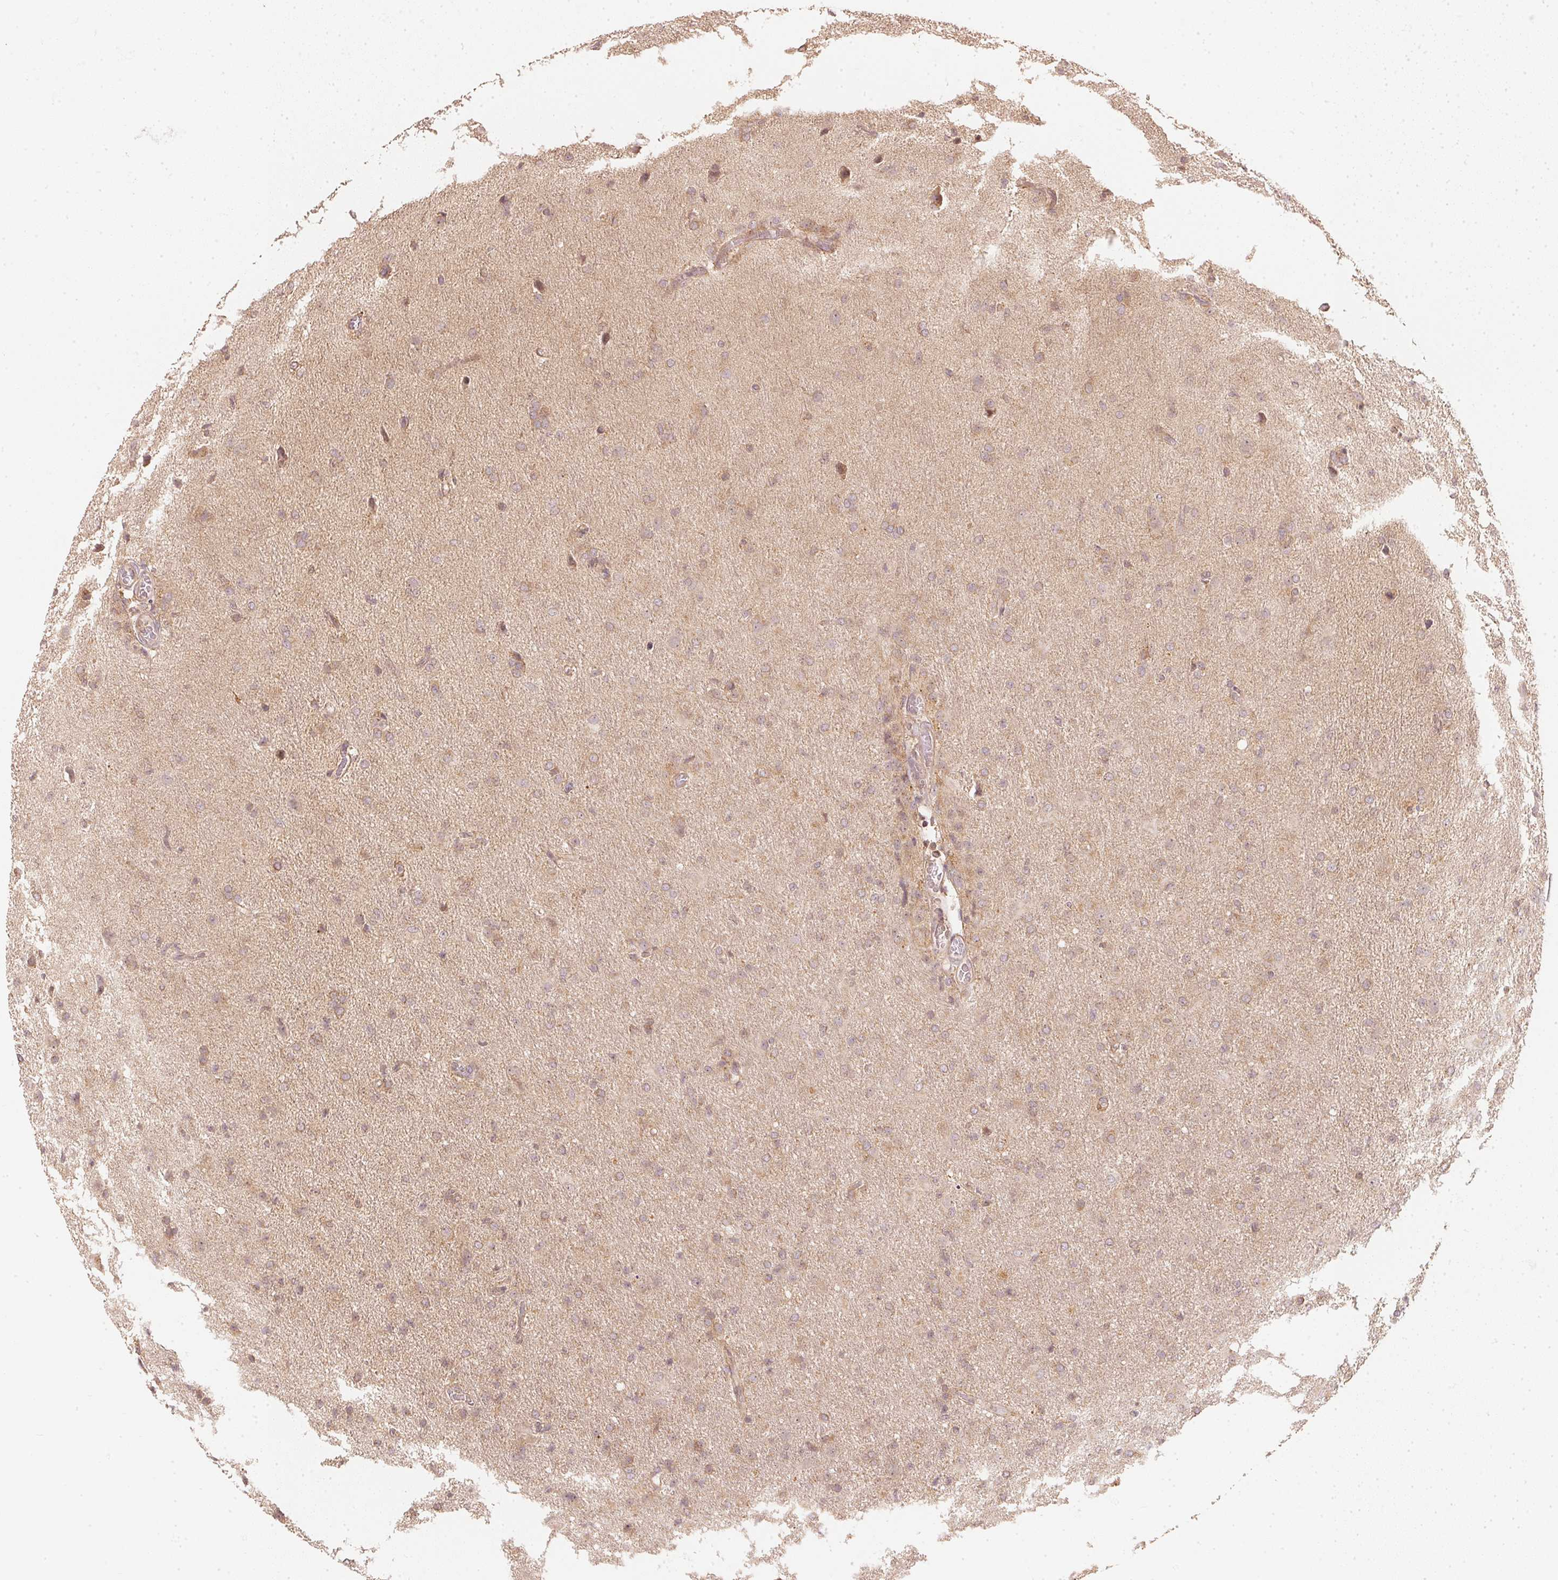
{"staining": {"intensity": "moderate", "quantity": "<25%", "location": "cytoplasmic/membranous"}, "tissue": "glioma", "cell_type": "Tumor cells", "image_type": "cancer", "snomed": [{"axis": "morphology", "description": "Glioma, malignant, High grade"}, {"axis": "topography", "description": "Brain"}], "caption": "IHC of human glioma displays low levels of moderate cytoplasmic/membranous staining in approximately <25% of tumor cells. The staining is performed using DAB (3,3'-diaminobenzidine) brown chromogen to label protein expression. The nuclei are counter-stained blue using hematoxylin.", "gene": "WDR54", "patient": {"sex": "male", "age": 68}}